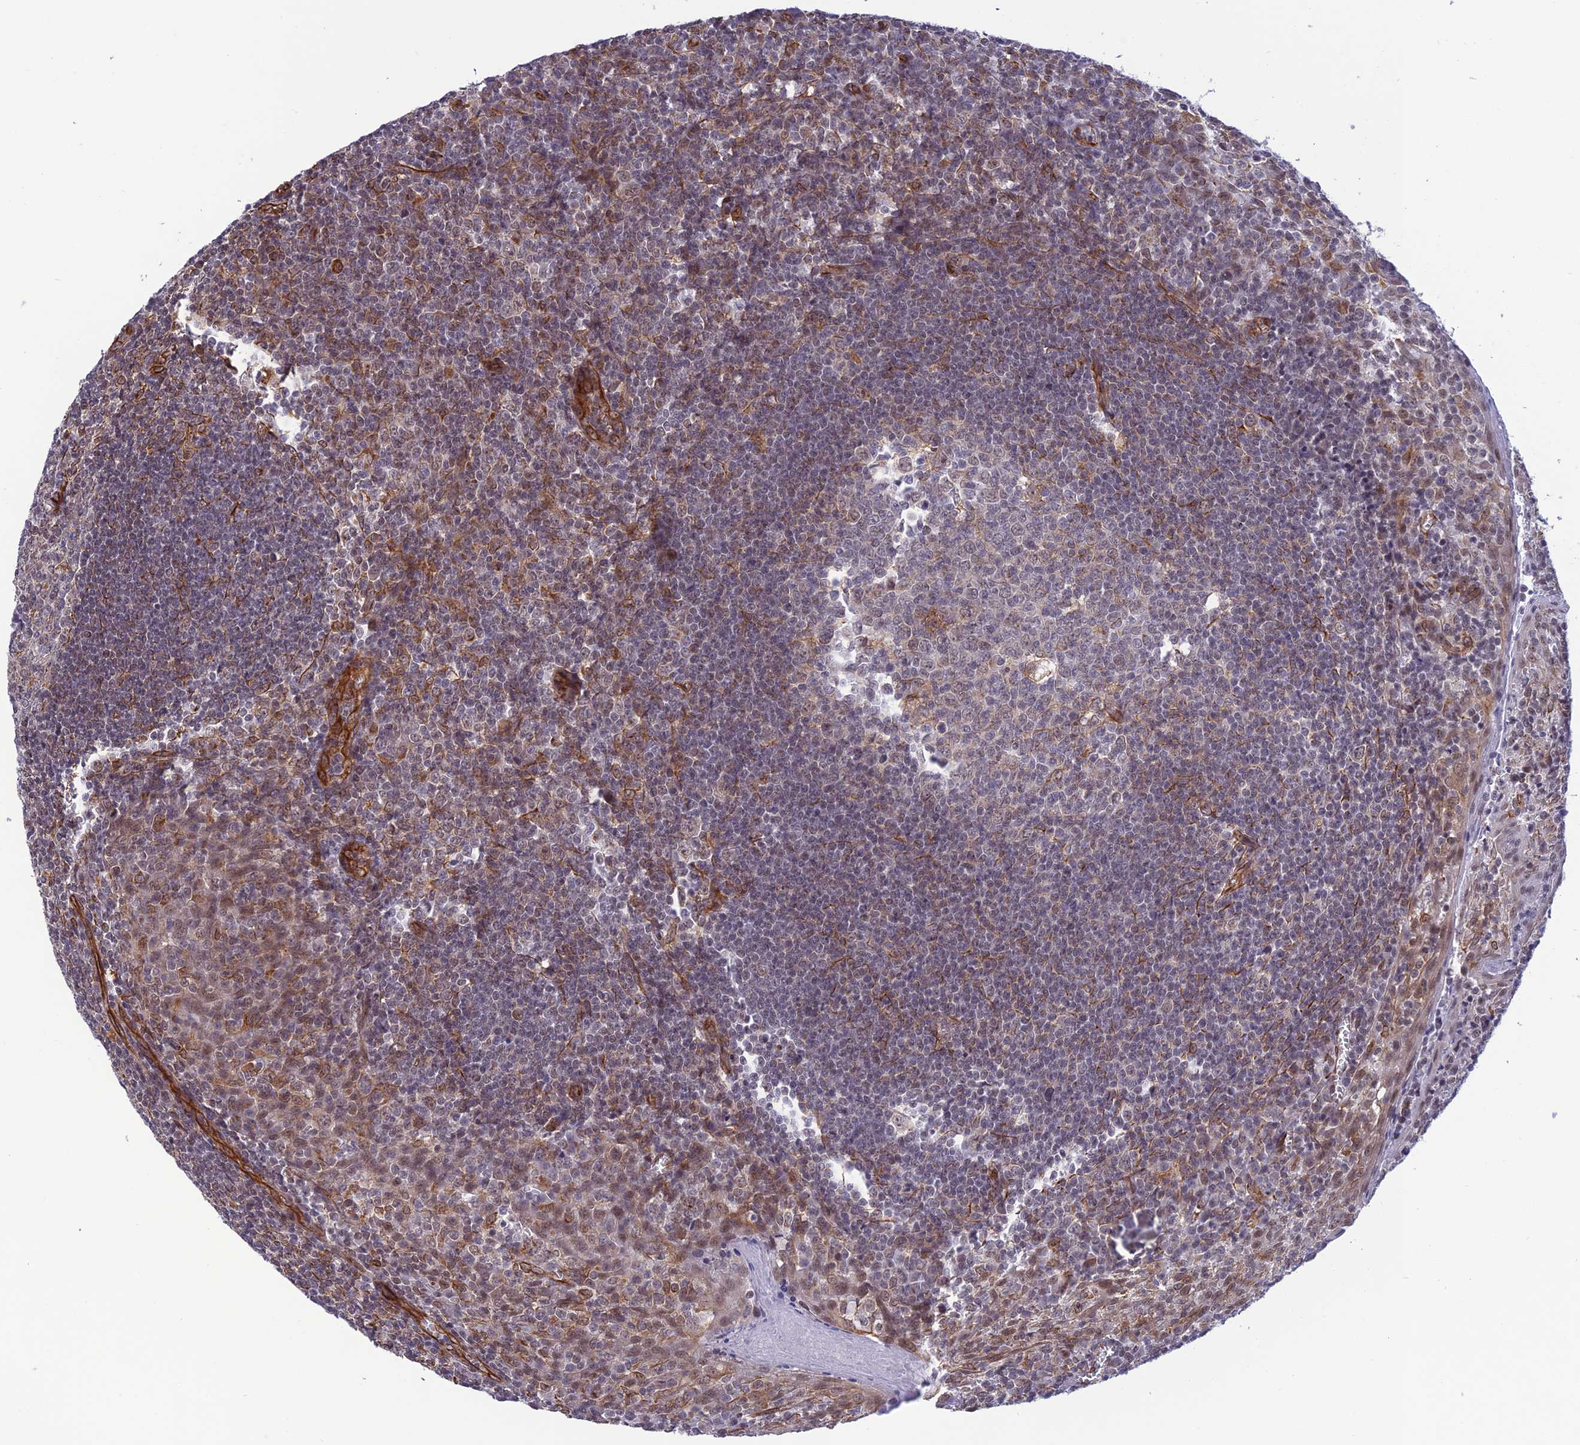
{"staining": {"intensity": "negative", "quantity": "none", "location": "none"}, "tissue": "tonsil", "cell_type": "Germinal center cells", "image_type": "normal", "snomed": [{"axis": "morphology", "description": "Normal tissue, NOS"}, {"axis": "topography", "description": "Tonsil"}], "caption": "IHC histopathology image of unremarkable human tonsil stained for a protein (brown), which exhibits no positivity in germinal center cells. (DAB (3,3'-diaminobenzidine) immunohistochemistry, high magnification).", "gene": "PAGR1", "patient": {"sex": "male", "age": 27}}